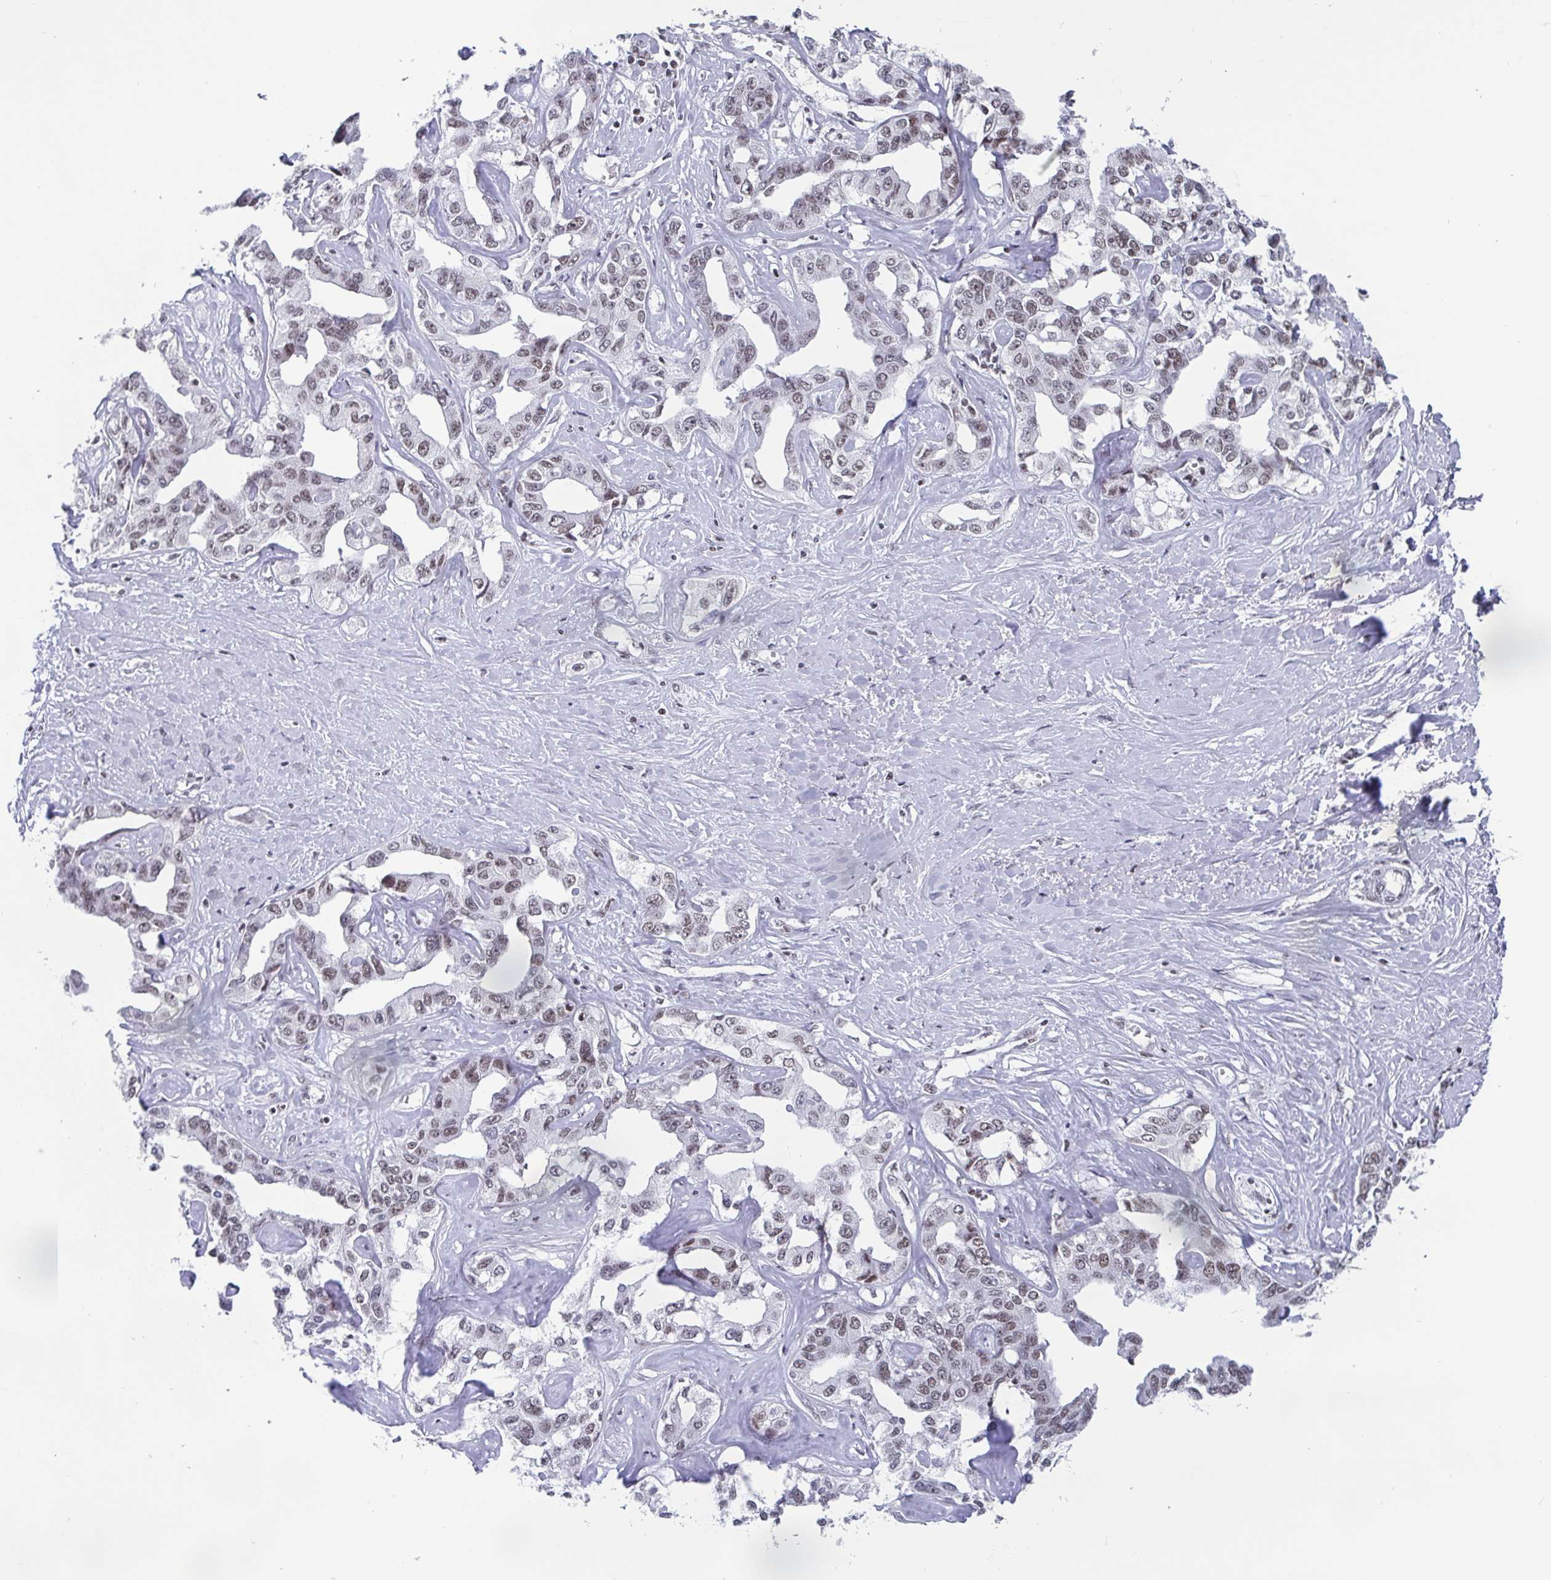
{"staining": {"intensity": "weak", "quantity": "25%-75%", "location": "nuclear"}, "tissue": "liver cancer", "cell_type": "Tumor cells", "image_type": "cancer", "snomed": [{"axis": "morphology", "description": "Cholangiocarcinoma"}, {"axis": "topography", "description": "Liver"}], "caption": "Immunohistochemistry micrograph of neoplastic tissue: liver cancer stained using immunohistochemistry (IHC) exhibits low levels of weak protein expression localized specifically in the nuclear of tumor cells, appearing as a nuclear brown color.", "gene": "CTCF", "patient": {"sex": "male", "age": 59}}